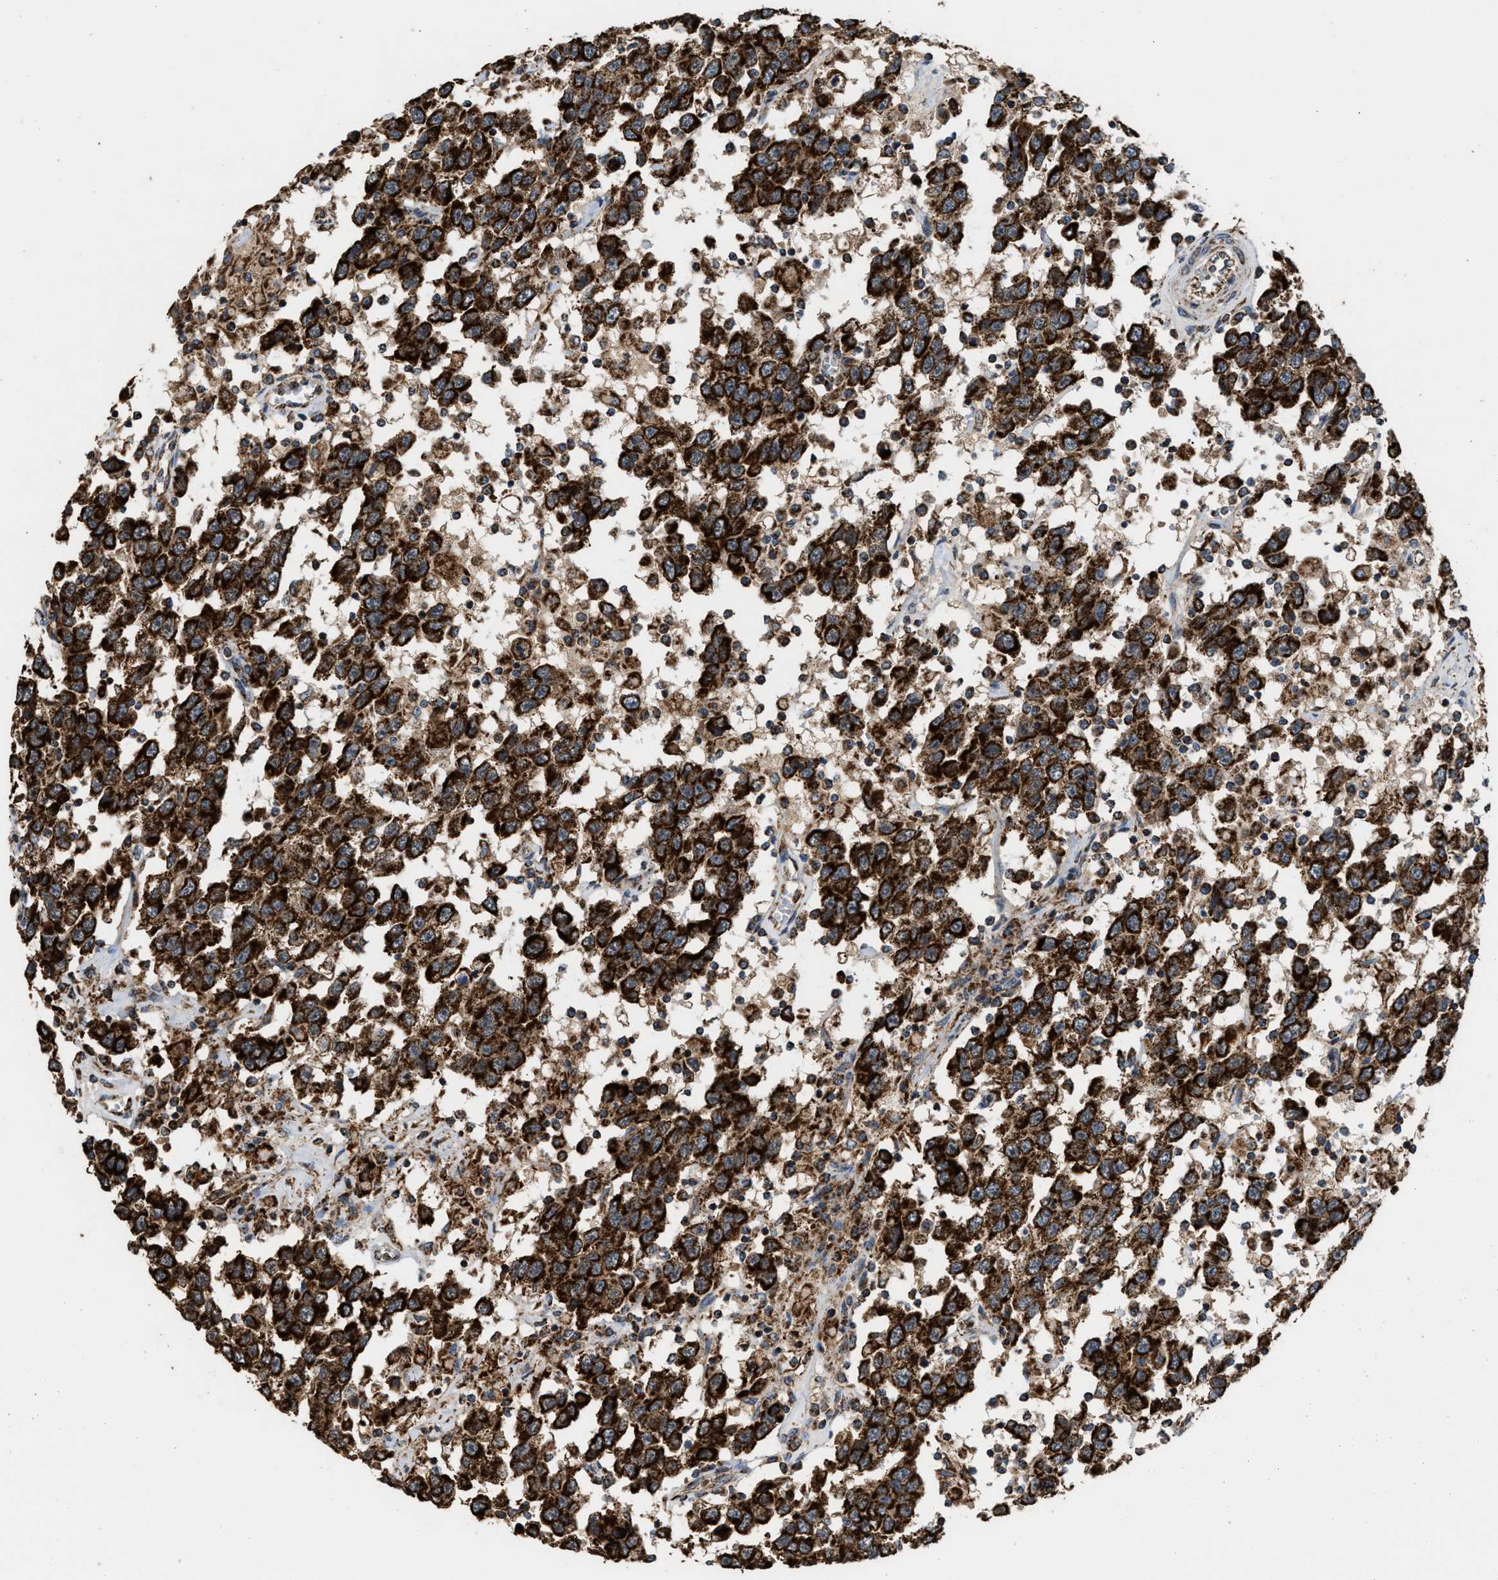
{"staining": {"intensity": "strong", "quantity": ">75%", "location": "cytoplasmic/membranous"}, "tissue": "testis cancer", "cell_type": "Tumor cells", "image_type": "cancer", "snomed": [{"axis": "morphology", "description": "Seminoma, NOS"}, {"axis": "topography", "description": "Testis"}], "caption": "Human testis seminoma stained for a protein (brown) exhibits strong cytoplasmic/membranous positive staining in approximately >75% of tumor cells.", "gene": "SGSM2", "patient": {"sex": "male", "age": 41}}